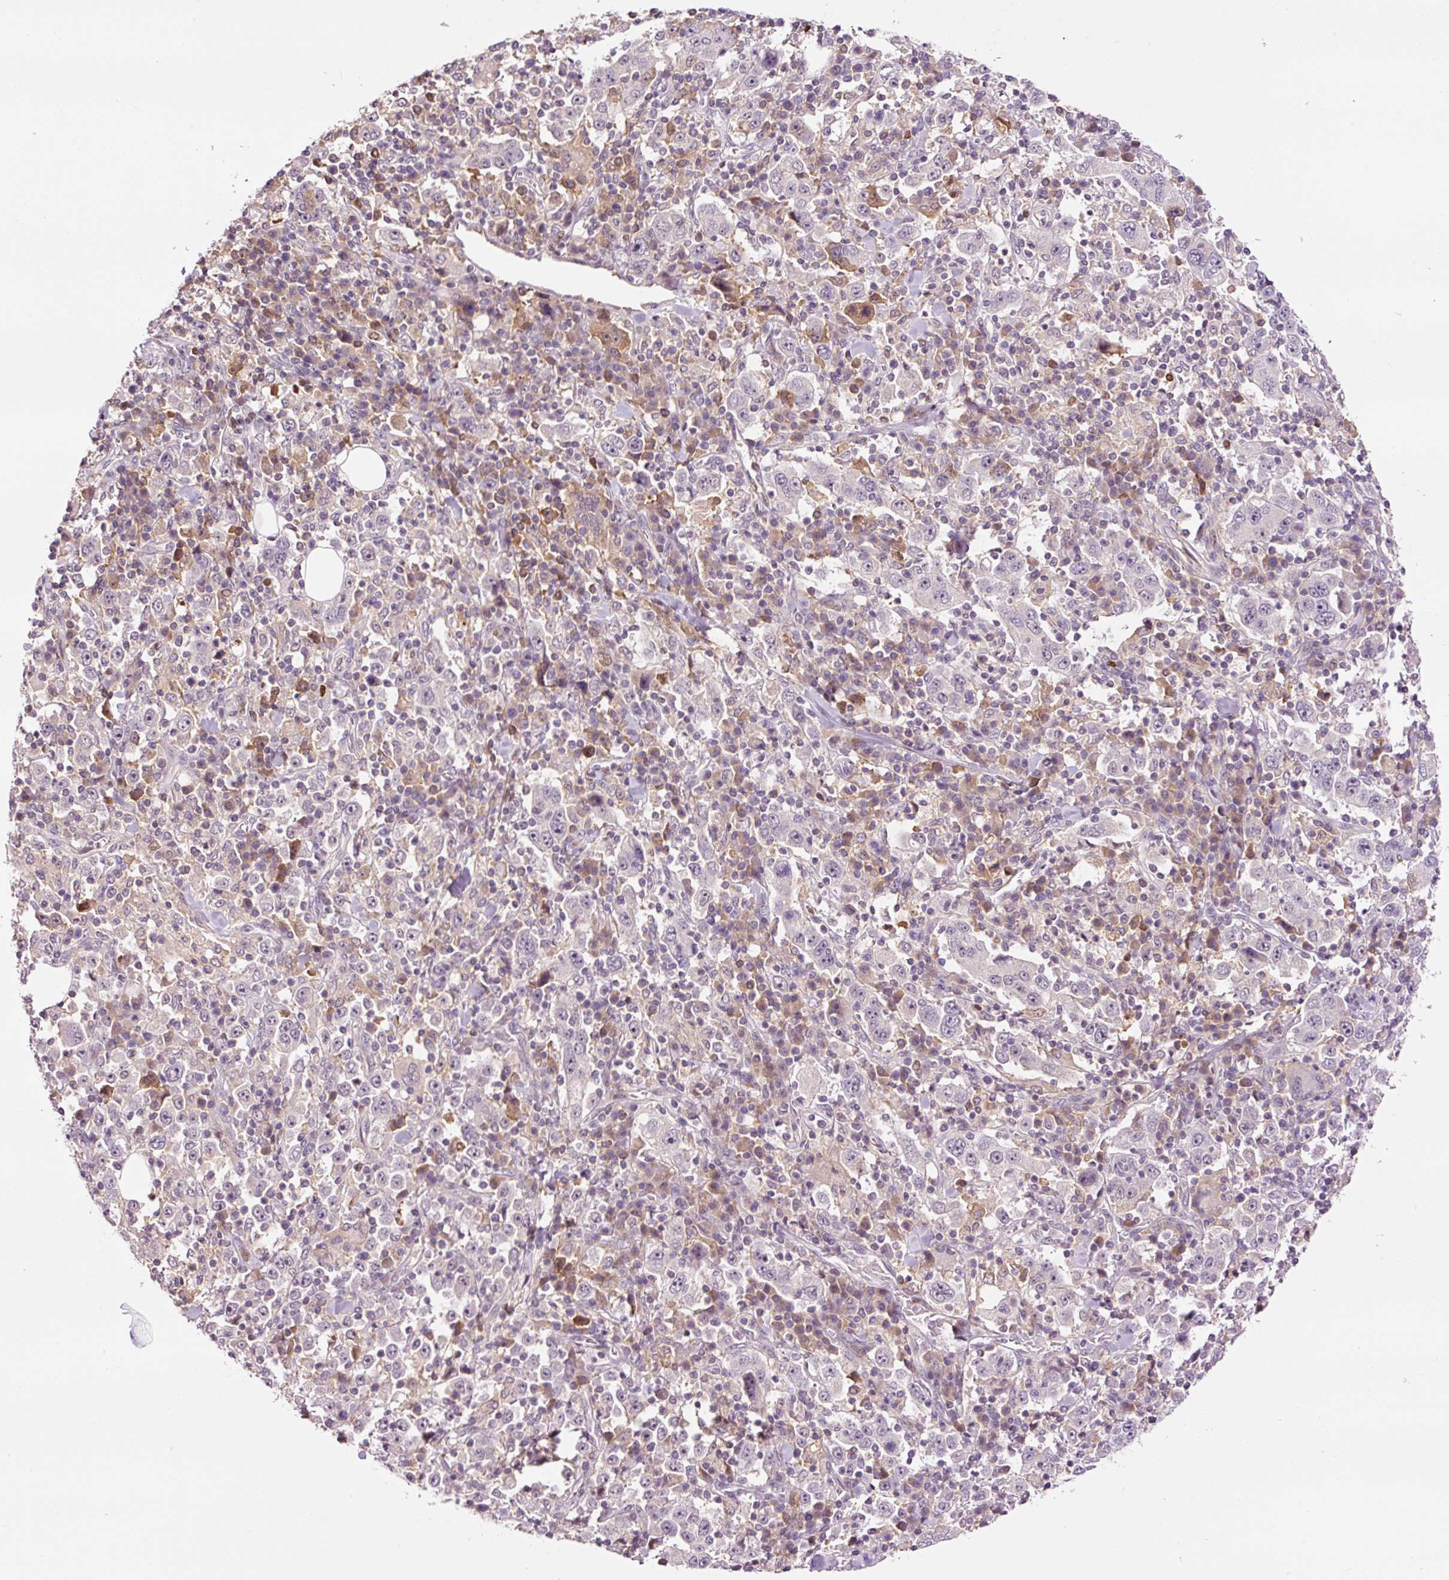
{"staining": {"intensity": "negative", "quantity": "none", "location": "none"}, "tissue": "stomach cancer", "cell_type": "Tumor cells", "image_type": "cancer", "snomed": [{"axis": "morphology", "description": "Normal tissue, NOS"}, {"axis": "morphology", "description": "Adenocarcinoma, NOS"}, {"axis": "topography", "description": "Stomach, upper"}, {"axis": "topography", "description": "Stomach"}], "caption": "This is a photomicrograph of IHC staining of stomach cancer (adenocarcinoma), which shows no staining in tumor cells. (Brightfield microscopy of DAB (3,3'-diaminobenzidine) immunohistochemistry at high magnification).", "gene": "DPPA4", "patient": {"sex": "male", "age": 59}}